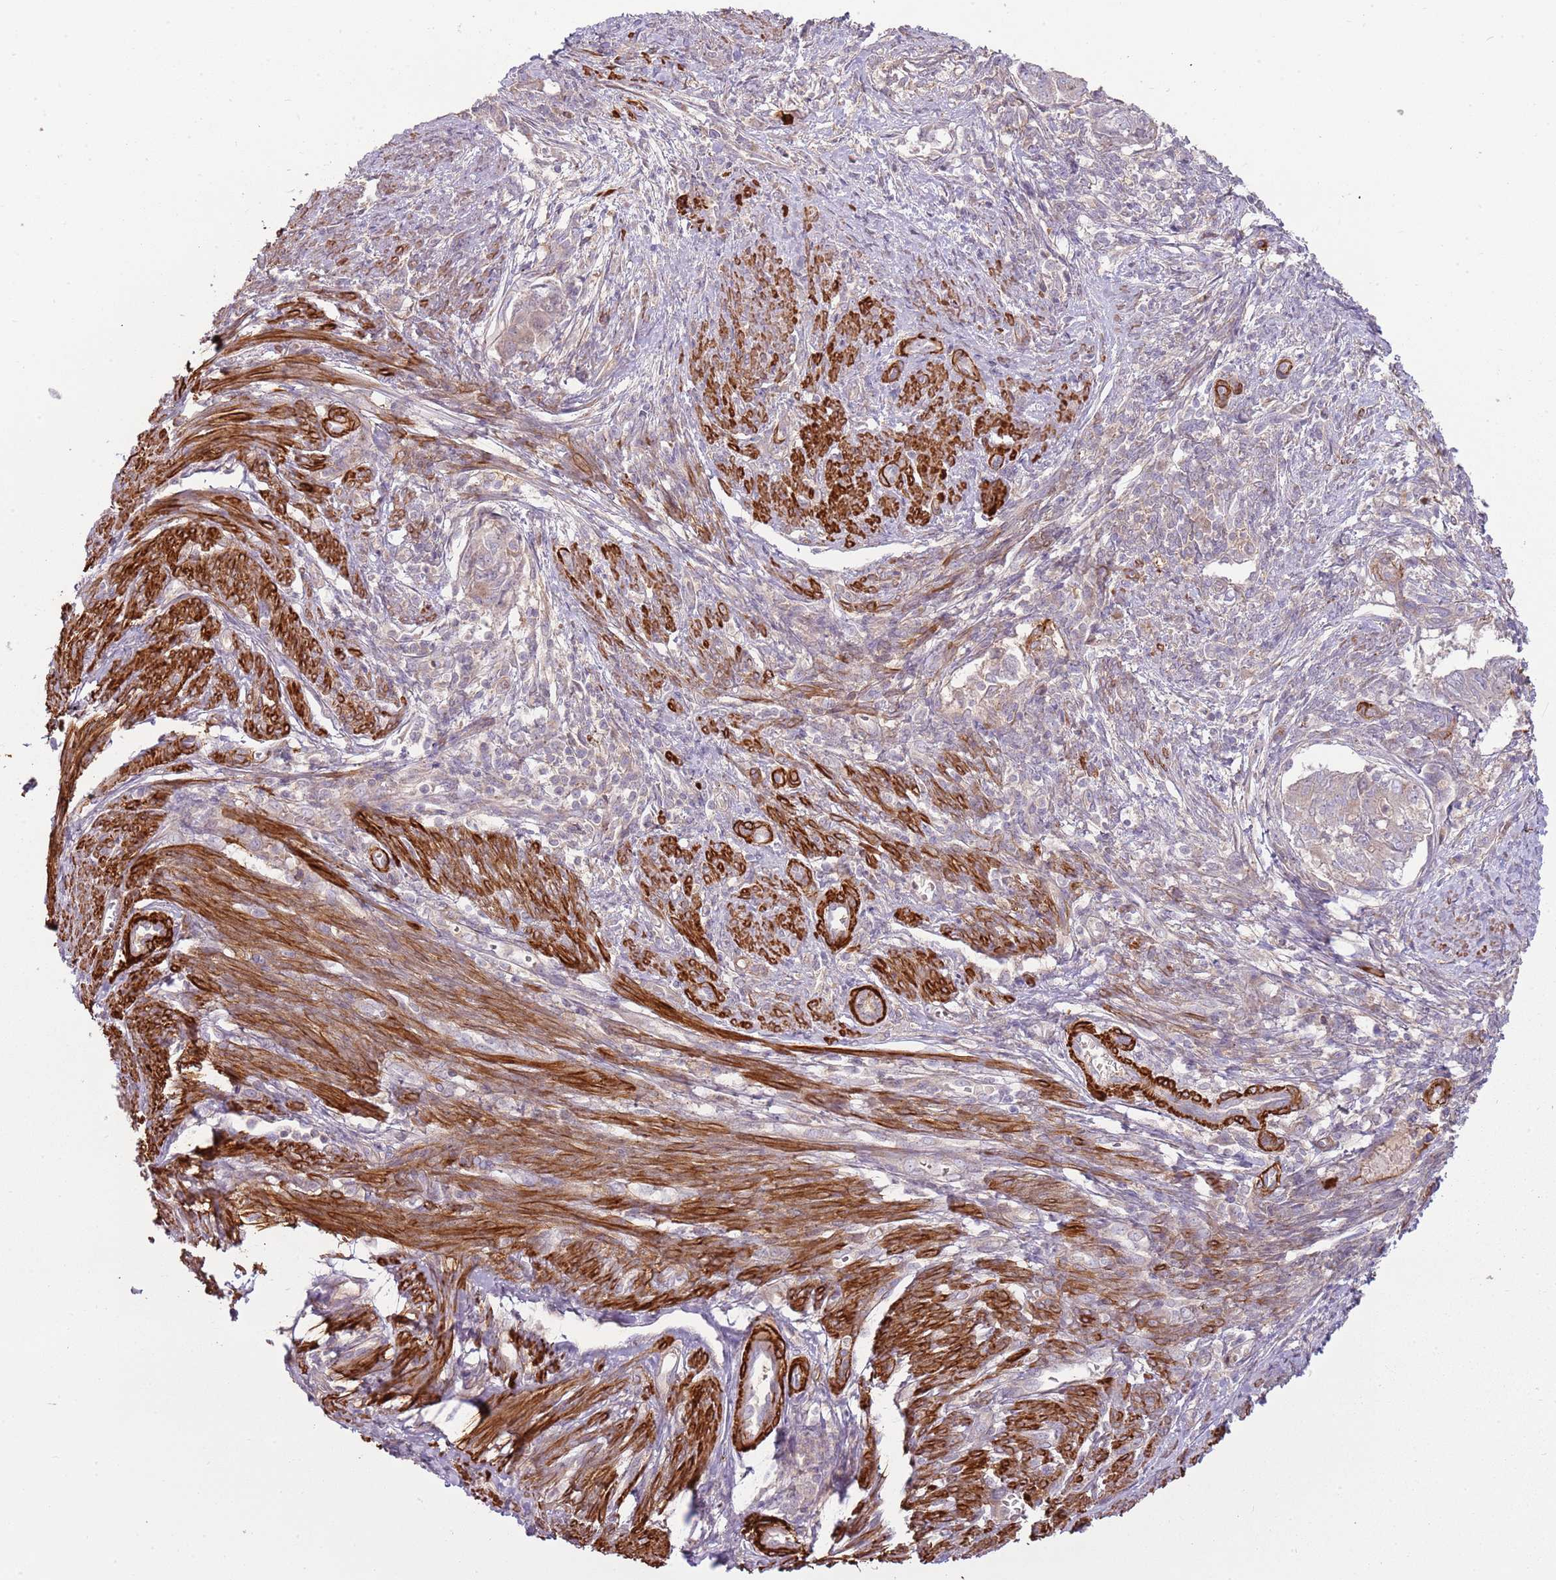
{"staining": {"intensity": "negative", "quantity": "none", "location": "none"}, "tissue": "endometrial cancer", "cell_type": "Tumor cells", "image_type": "cancer", "snomed": [{"axis": "morphology", "description": "Adenocarcinoma, NOS"}, {"axis": "topography", "description": "Endometrium"}], "caption": "There is no significant expression in tumor cells of endometrial cancer.", "gene": "RNF128", "patient": {"sex": "female", "age": 62}}